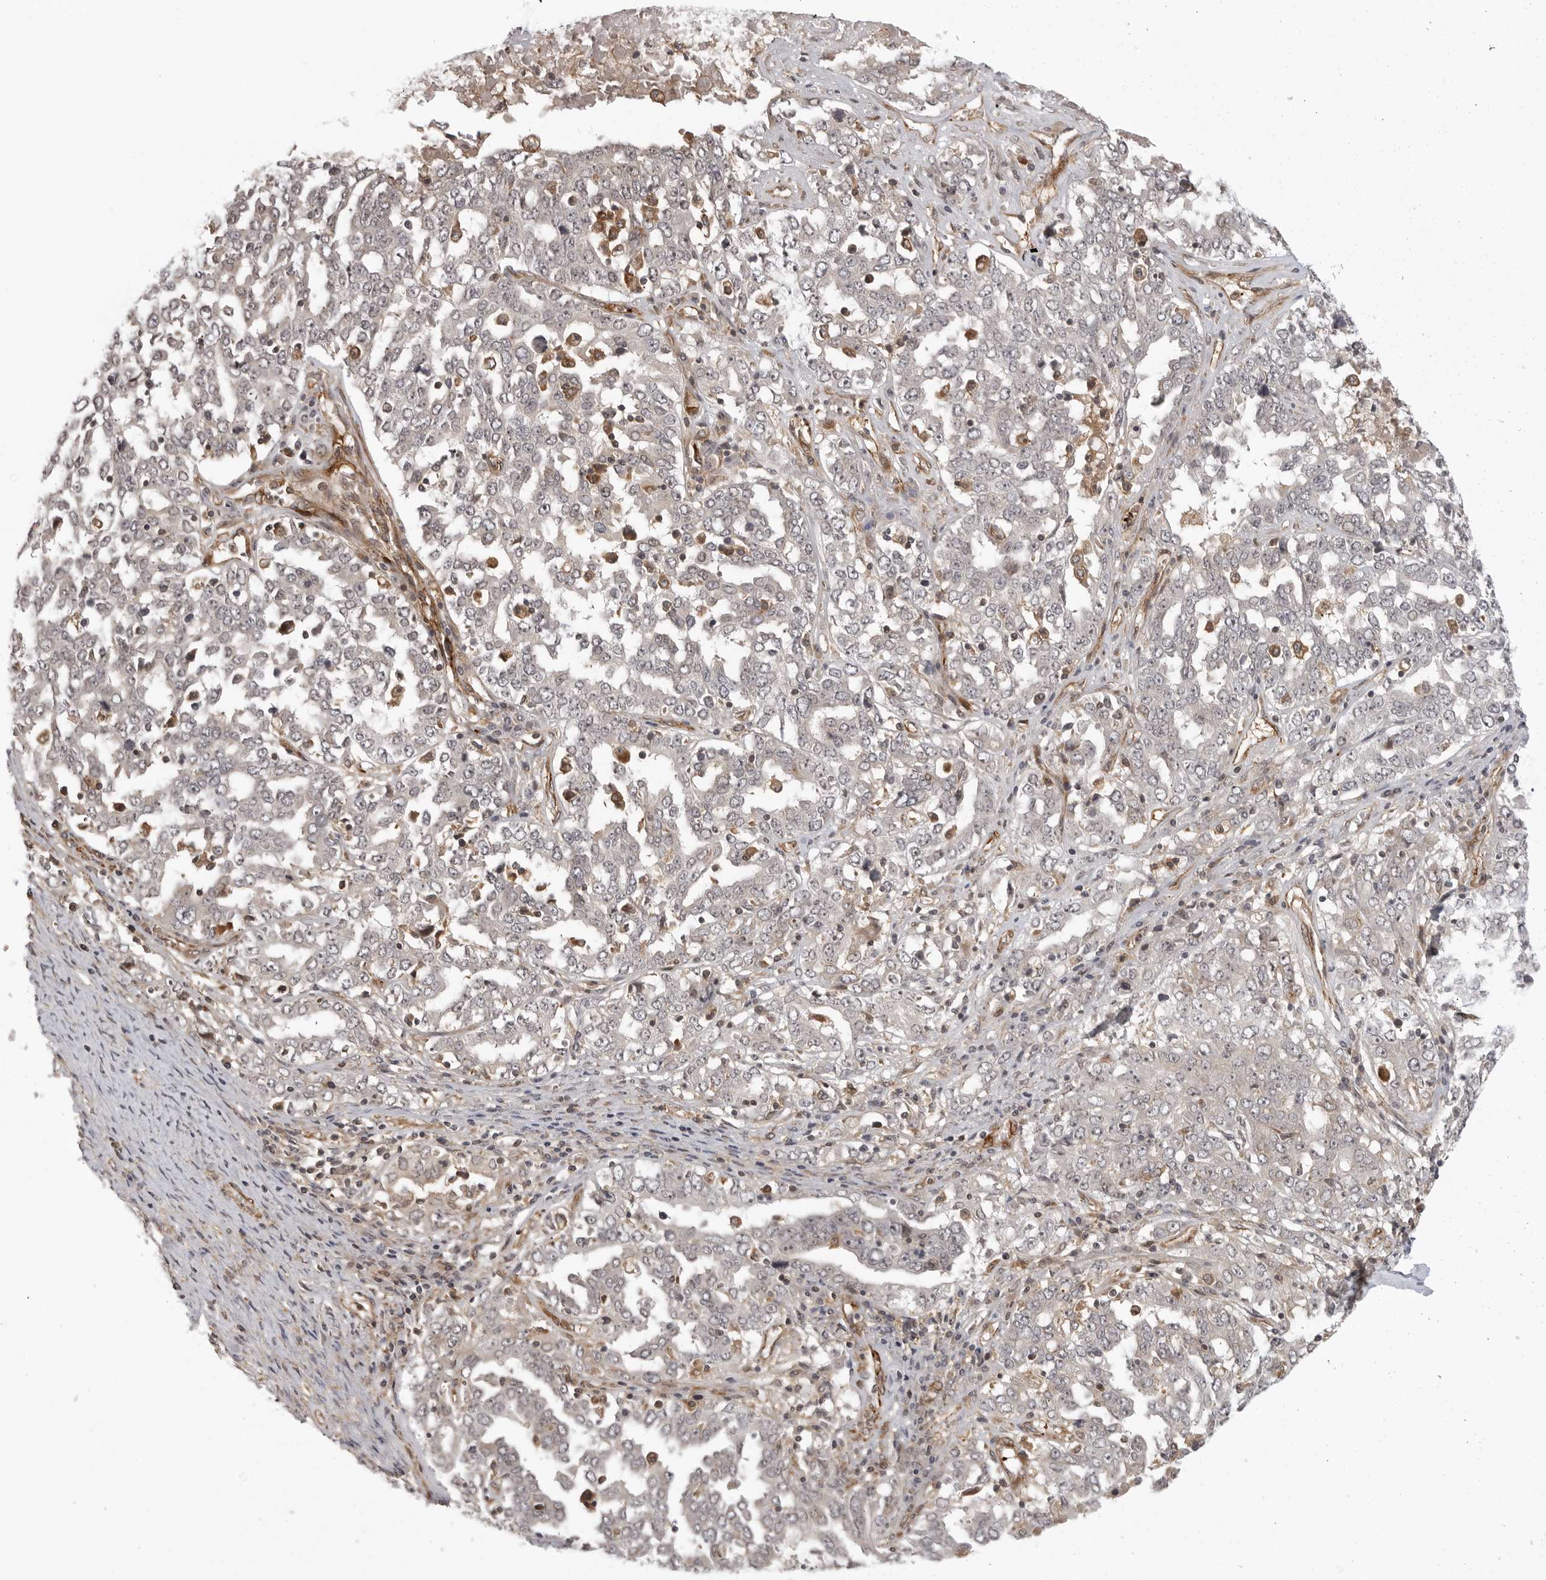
{"staining": {"intensity": "moderate", "quantity": "25%-75%", "location": "cytoplasmic/membranous"}, "tissue": "ovarian cancer", "cell_type": "Tumor cells", "image_type": "cancer", "snomed": [{"axis": "morphology", "description": "Carcinoma, endometroid"}, {"axis": "topography", "description": "Ovary"}], "caption": "A high-resolution image shows immunohistochemistry staining of endometroid carcinoma (ovarian), which displays moderate cytoplasmic/membranous expression in approximately 25%-75% of tumor cells.", "gene": "TUT4", "patient": {"sex": "female", "age": 62}}